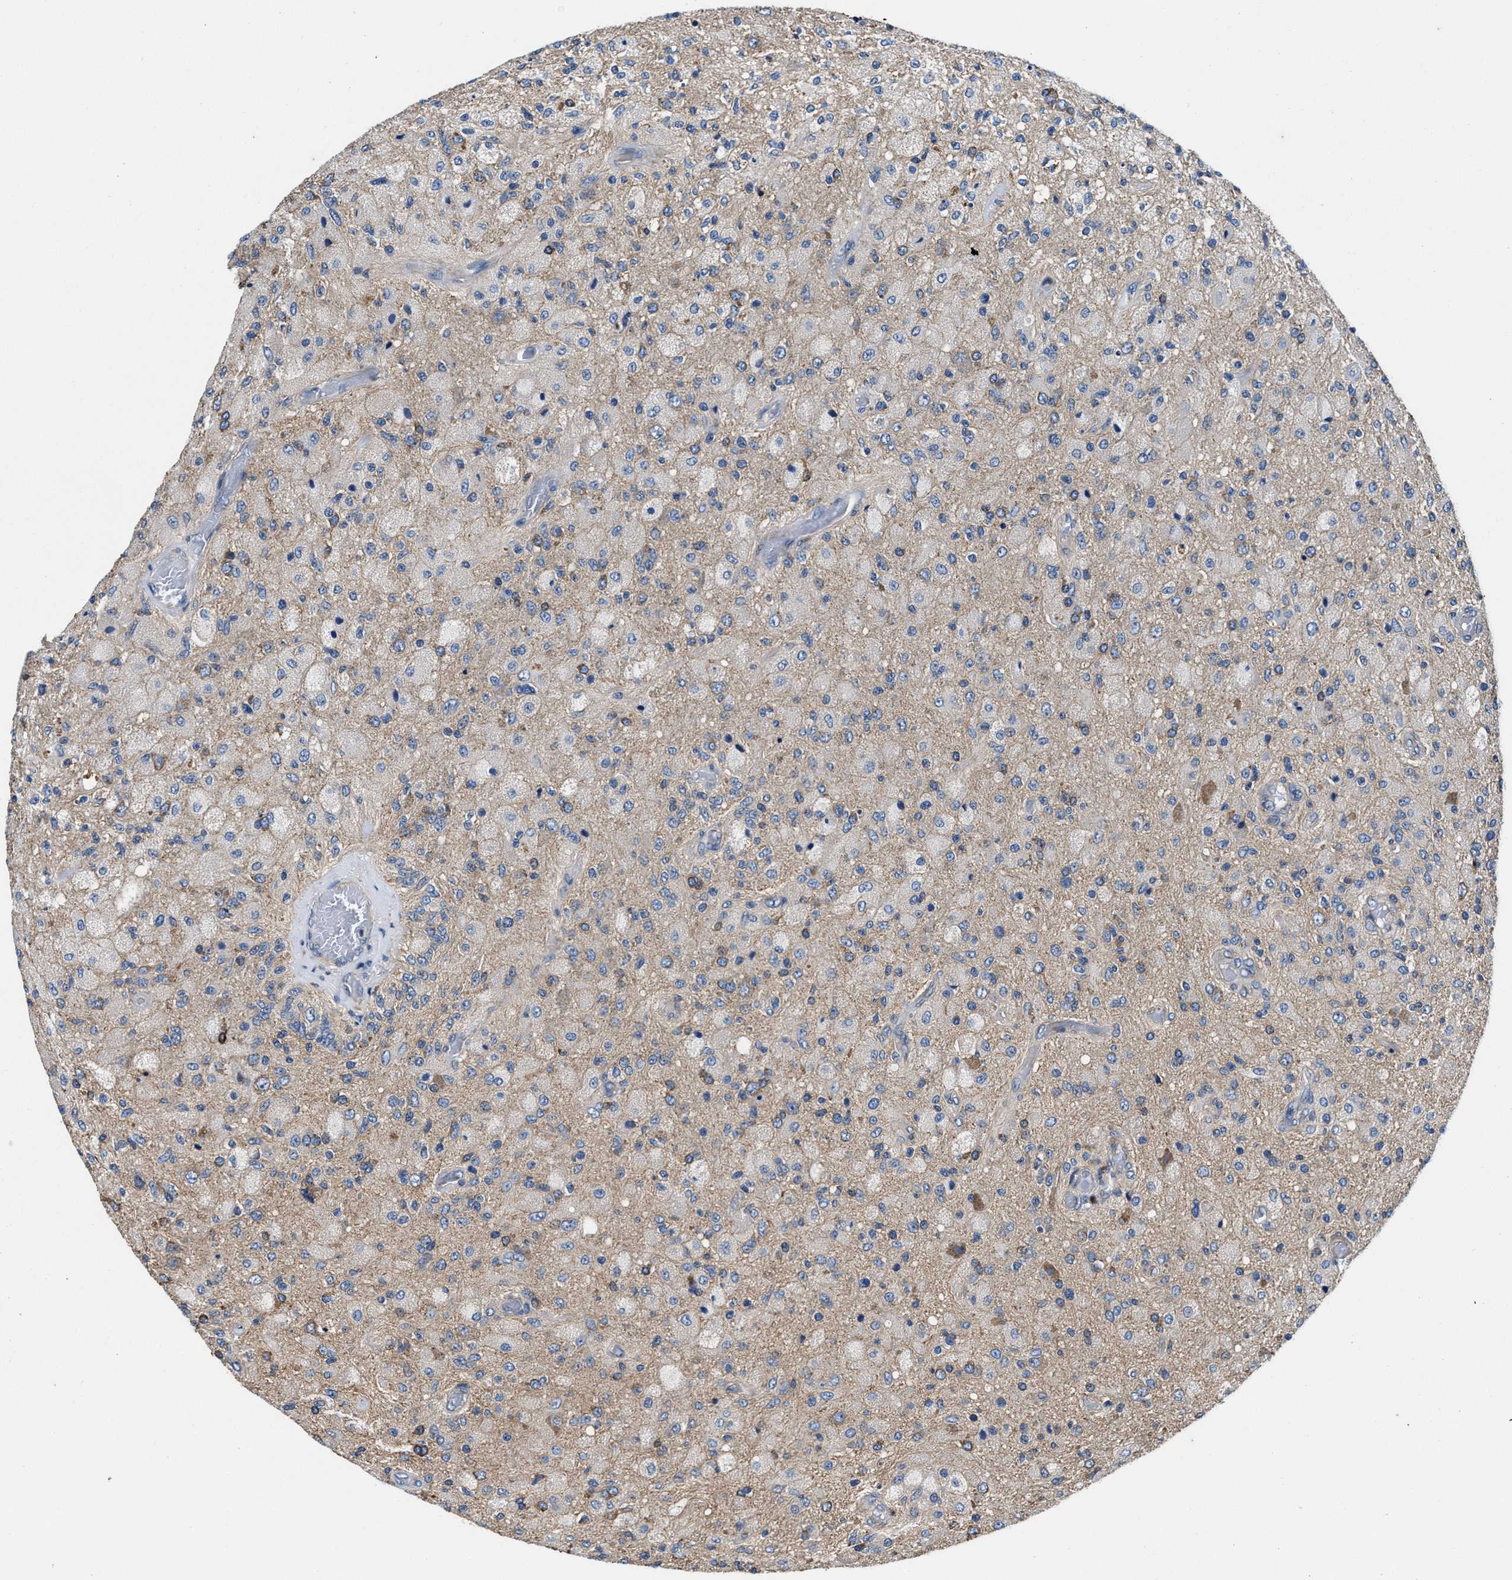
{"staining": {"intensity": "weak", "quantity": "25%-75%", "location": "cytoplasmic/membranous"}, "tissue": "glioma", "cell_type": "Tumor cells", "image_type": "cancer", "snomed": [{"axis": "morphology", "description": "Normal tissue, NOS"}, {"axis": "morphology", "description": "Glioma, malignant, High grade"}, {"axis": "topography", "description": "Cerebral cortex"}], "caption": "Immunohistochemistry micrograph of neoplastic tissue: human malignant glioma (high-grade) stained using immunohistochemistry reveals low levels of weak protein expression localized specifically in the cytoplasmic/membranous of tumor cells, appearing as a cytoplasmic/membranous brown color.", "gene": "PPP1R9B", "patient": {"sex": "male", "age": 77}}